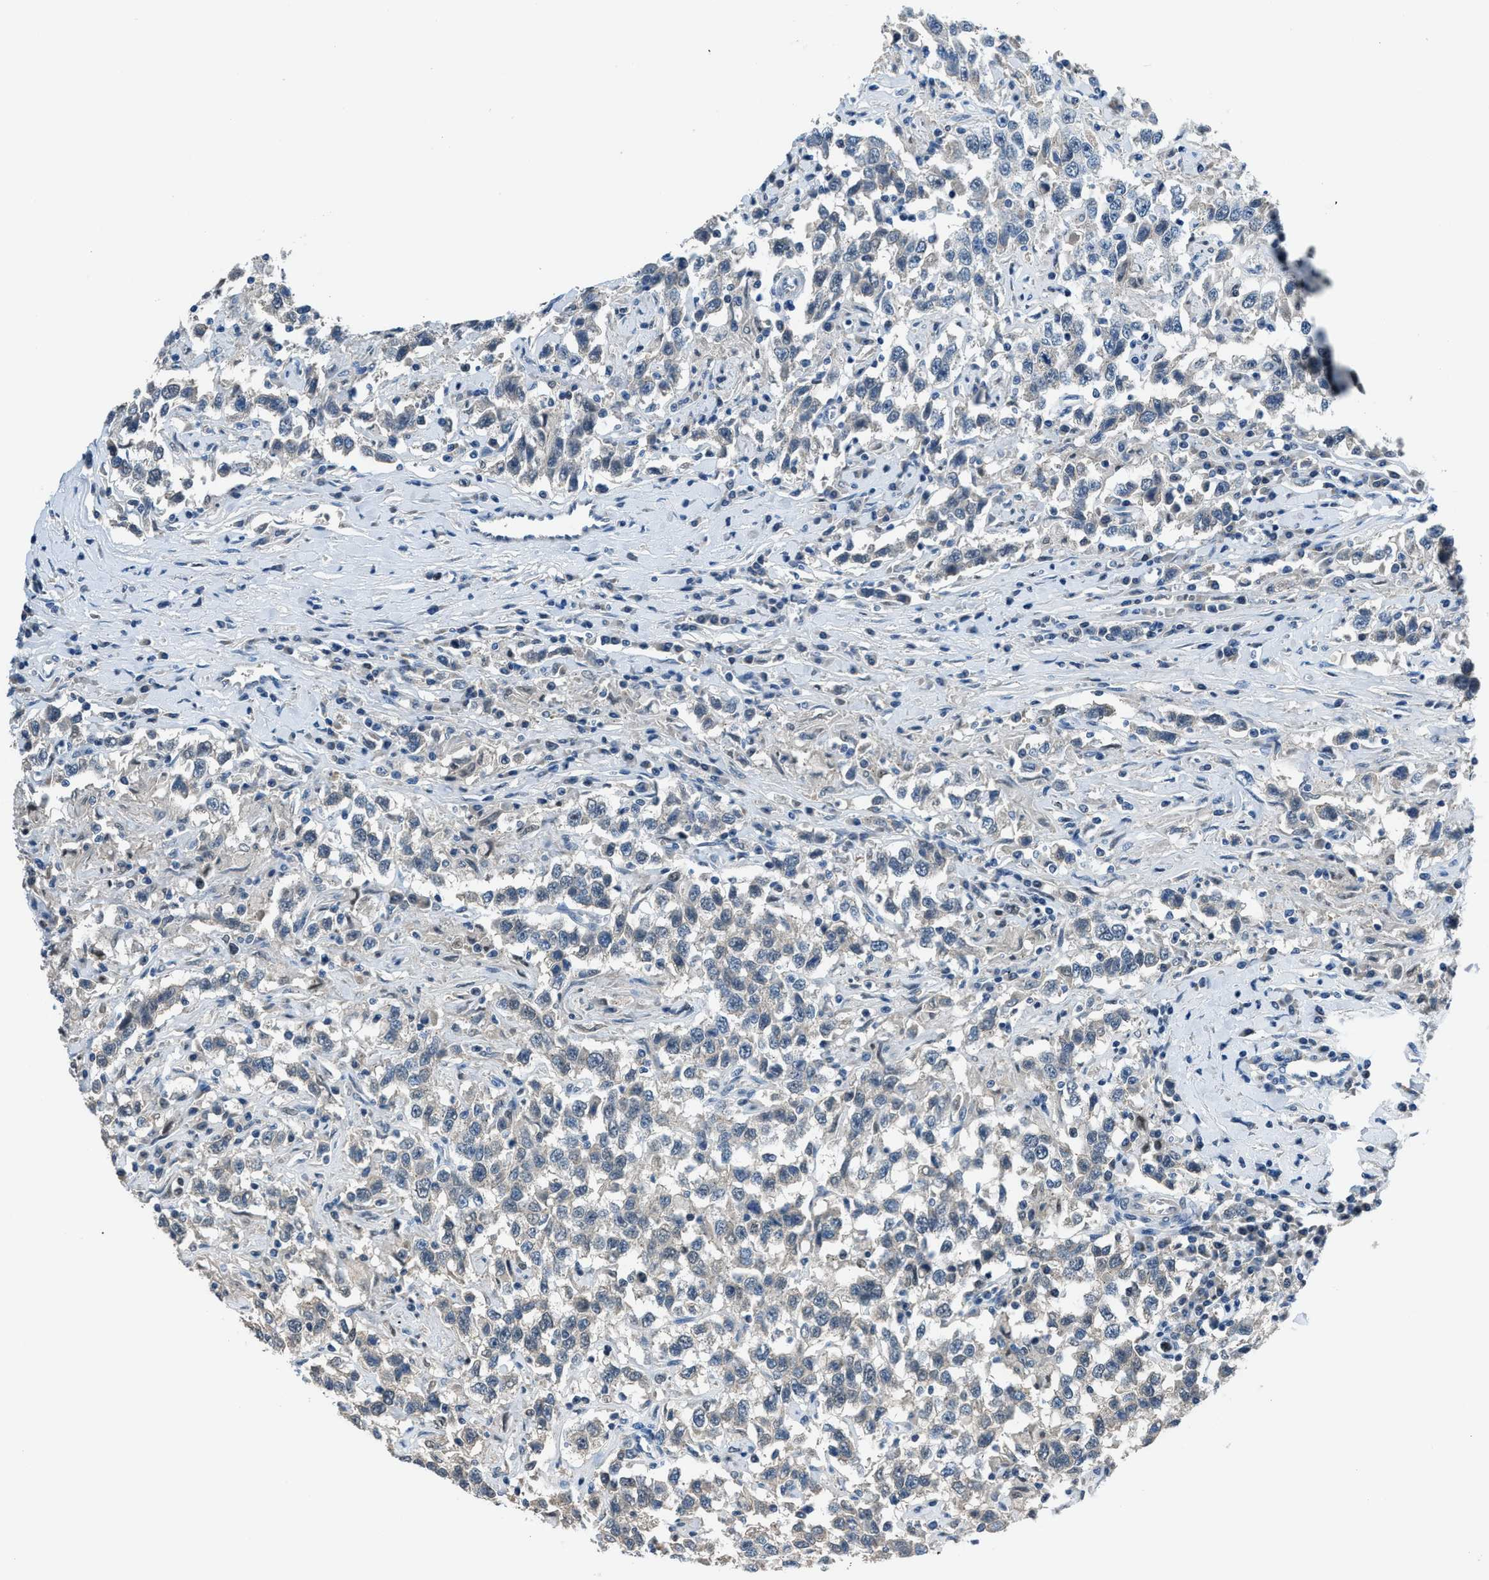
{"staining": {"intensity": "negative", "quantity": "none", "location": "none"}, "tissue": "testis cancer", "cell_type": "Tumor cells", "image_type": "cancer", "snomed": [{"axis": "morphology", "description": "Seminoma, NOS"}, {"axis": "topography", "description": "Testis"}], "caption": "Testis cancer (seminoma) stained for a protein using immunohistochemistry exhibits no positivity tumor cells.", "gene": "DUSP19", "patient": {"sex": "male", "age": 41}}